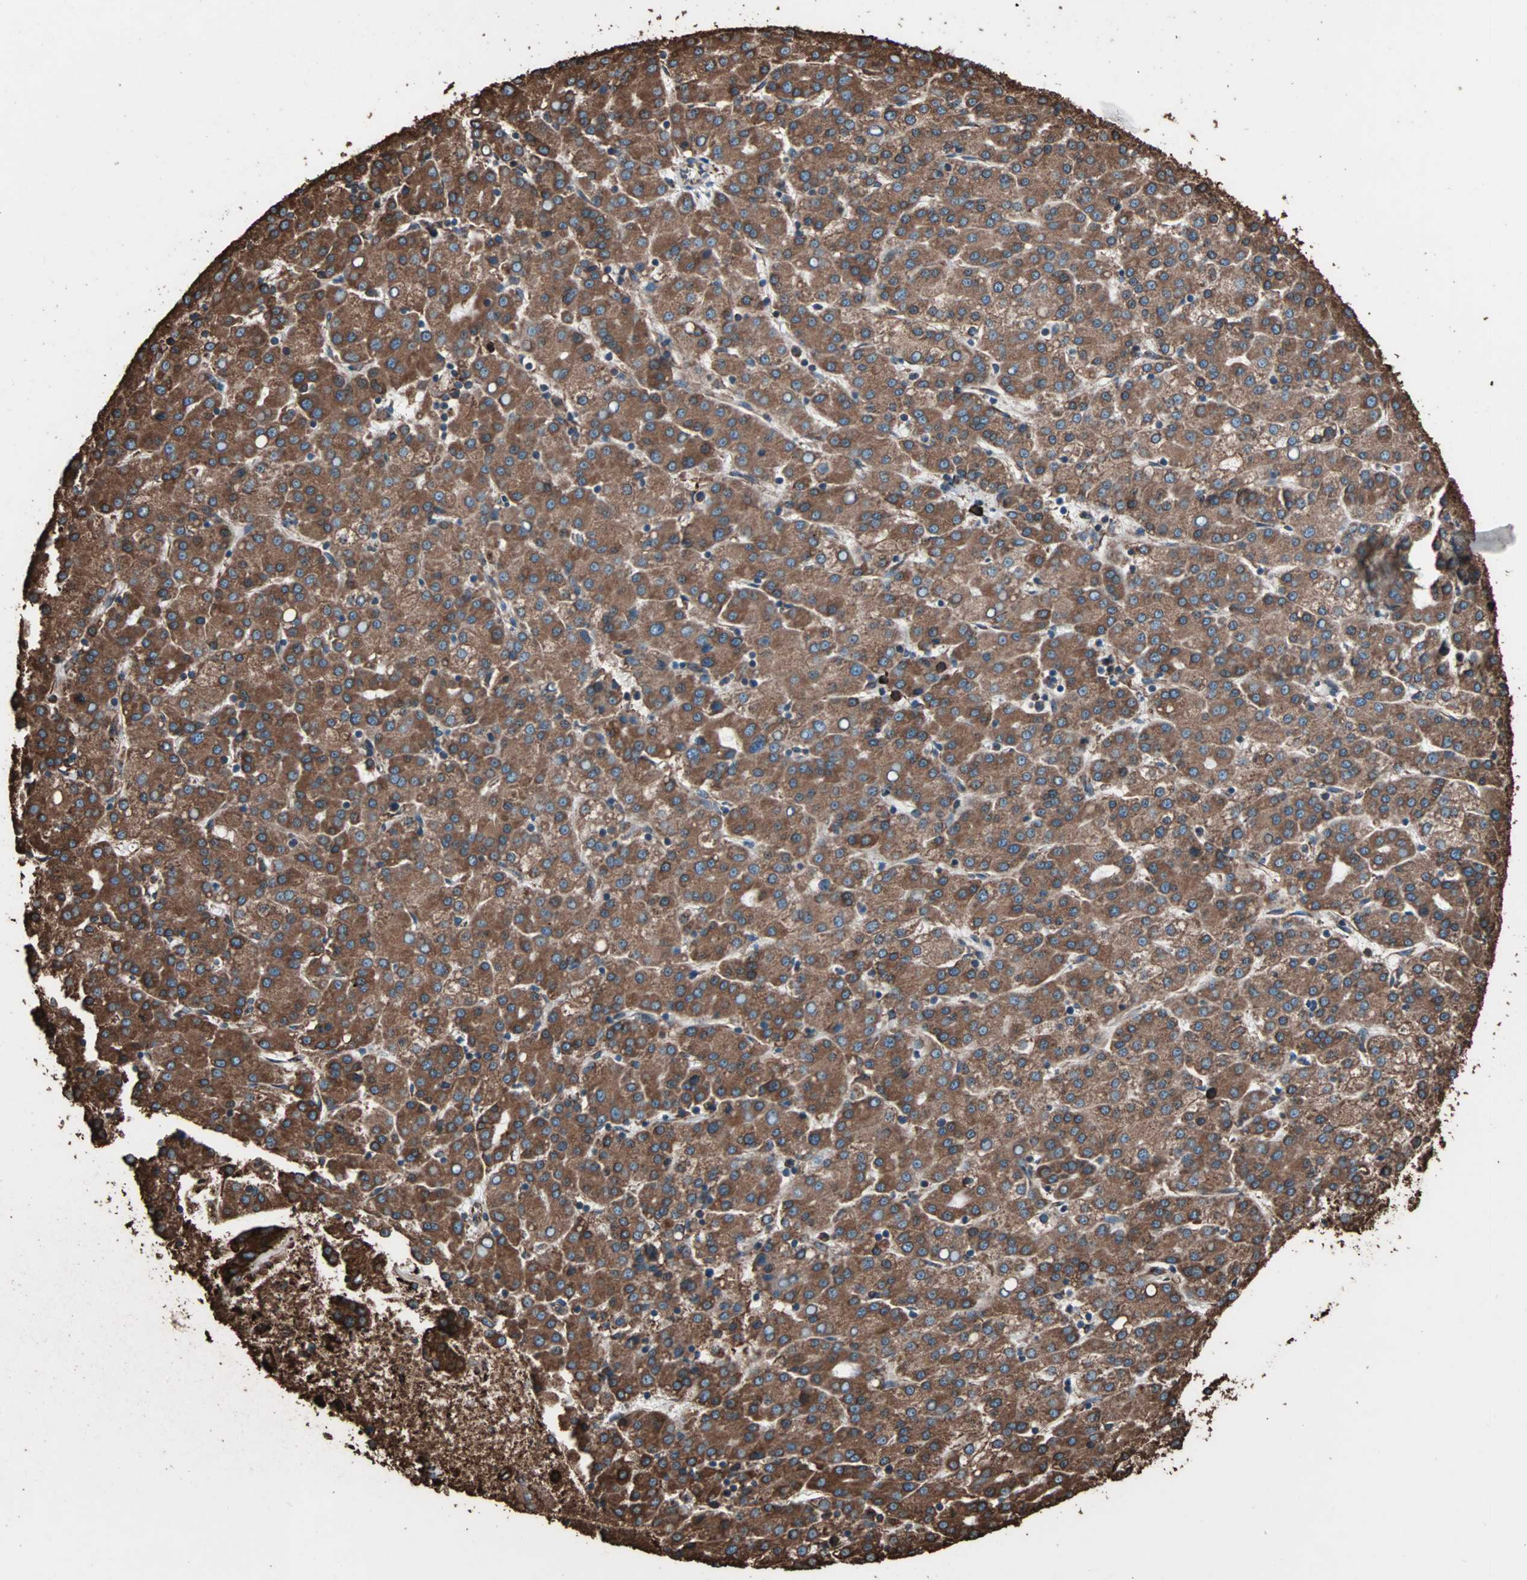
{"staining": {"intensity": "strong", "quantity": ">75%", "location": "cytoplasmic/membranous"}, "tissue": "liver cancer", "cell_type": "Tumor cells", "image_type": "cancer", "snomed": [{"axis": "morphology", "description": "Carcinoma, Hepatocellular, NOS"}, {"axis": "topography", "description": "Liver"}], "caption": "Hepatocellular carcinoma (liver) stained with IHC demonstrates strong cytoplasmic/membranous staining in approximately >75% of tumor cells.", "gene": "HSP90B1", "patient": {"sex": "female", "age": 58}}